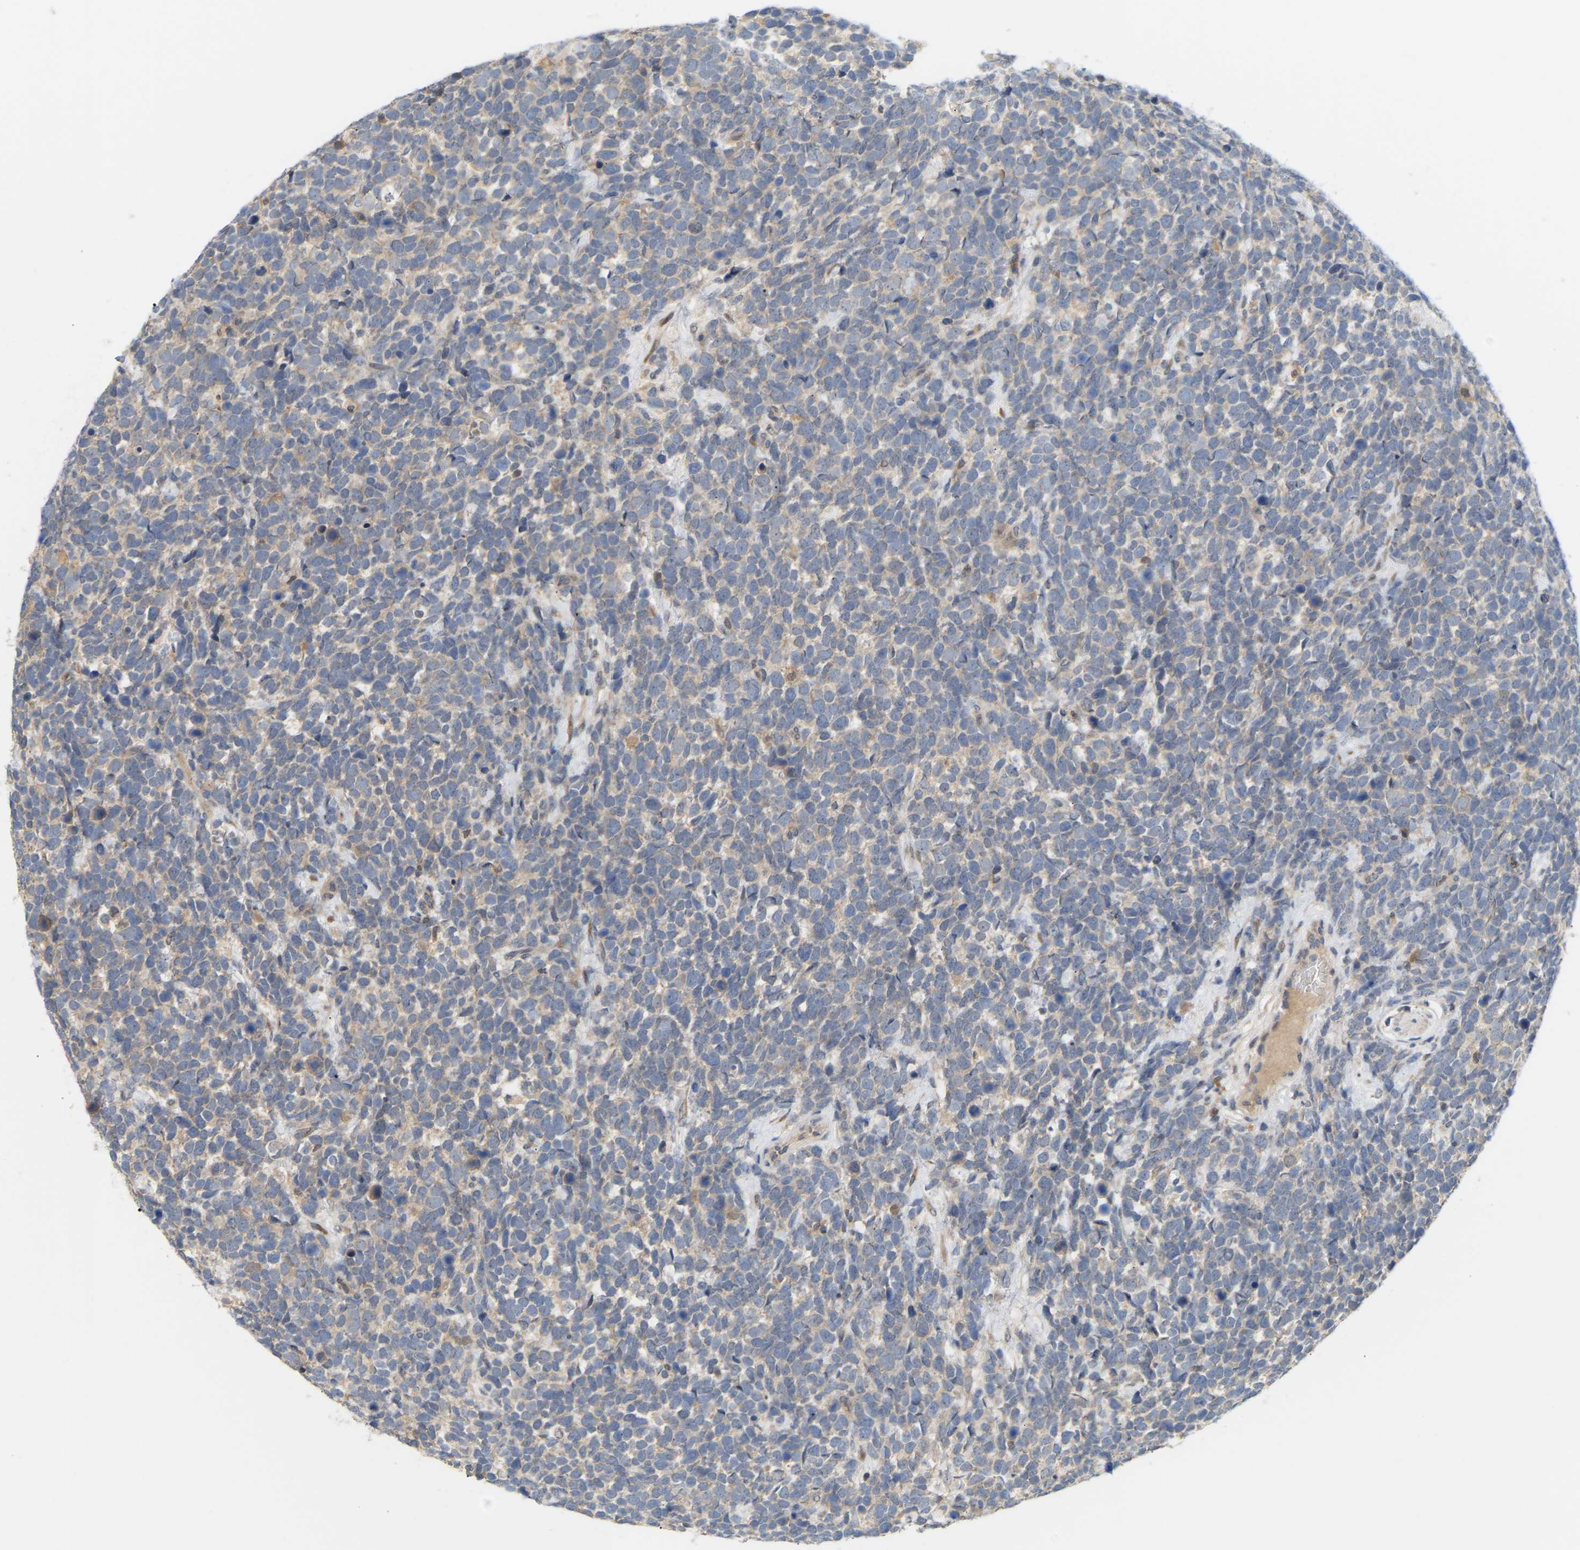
{"staining": {"intensity": "weak", "quantity": "<25%", "location": "cytoplasmic/membranous"}, "tissue": "urothelial cancer", "cell_type": "Tumor cells", "image_type": "cancer", "snomed": [{"axis": "morphology", "description": "Urothelial carcinoma, High grade"}, {"axis": "topography", "description": "Urinary bladder"}], "caption": "Immunohistochemistry image of neoplastic tissue: human urothelial carcinoma (high-grade) stained with DAB demonstrates no significant protein positivity in tumor cells.", "gene": "TPMT", "patient": {"sex": "female", "age": 82}}